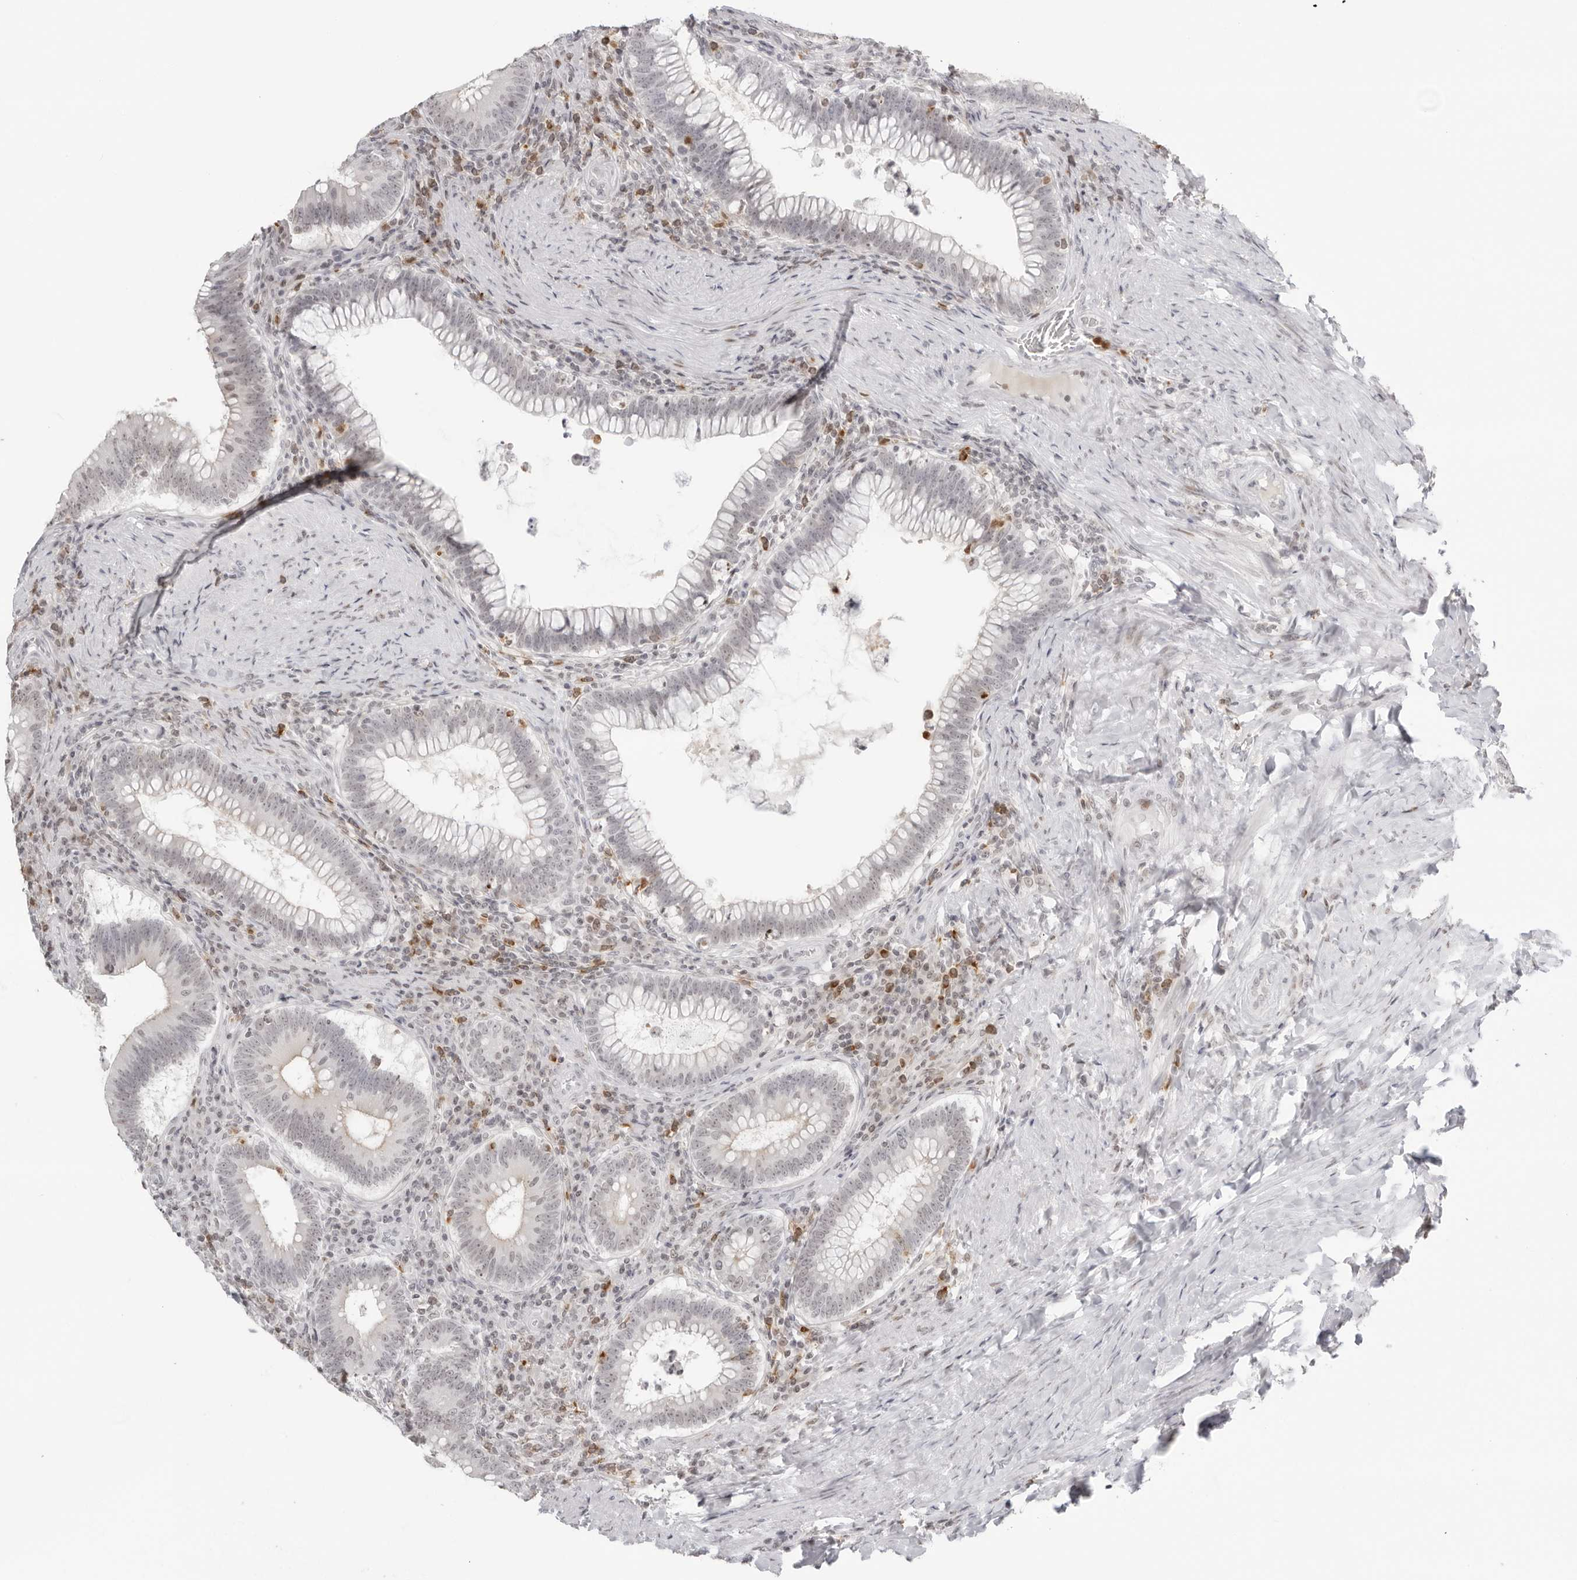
{"staining": {"intensity": "negative", "quantity": "none", "location": "none"}, "tissue": "colorectal cancer", "cell_type": "Tumor cells", "image_type": "cancer", "snomed": [{"axis": "morphology", "description": "Normal tissue, NOS"}, {"axis": "topography", "description": "Colon"}], "caption": "DAB (3,3'-diaminobenzidine) immunohistochemical staining of colorectal cancer exhibits no significant expression in tumor cells.", "gene": "RNF146", "patient": {"sex": "female", "age": 82}}